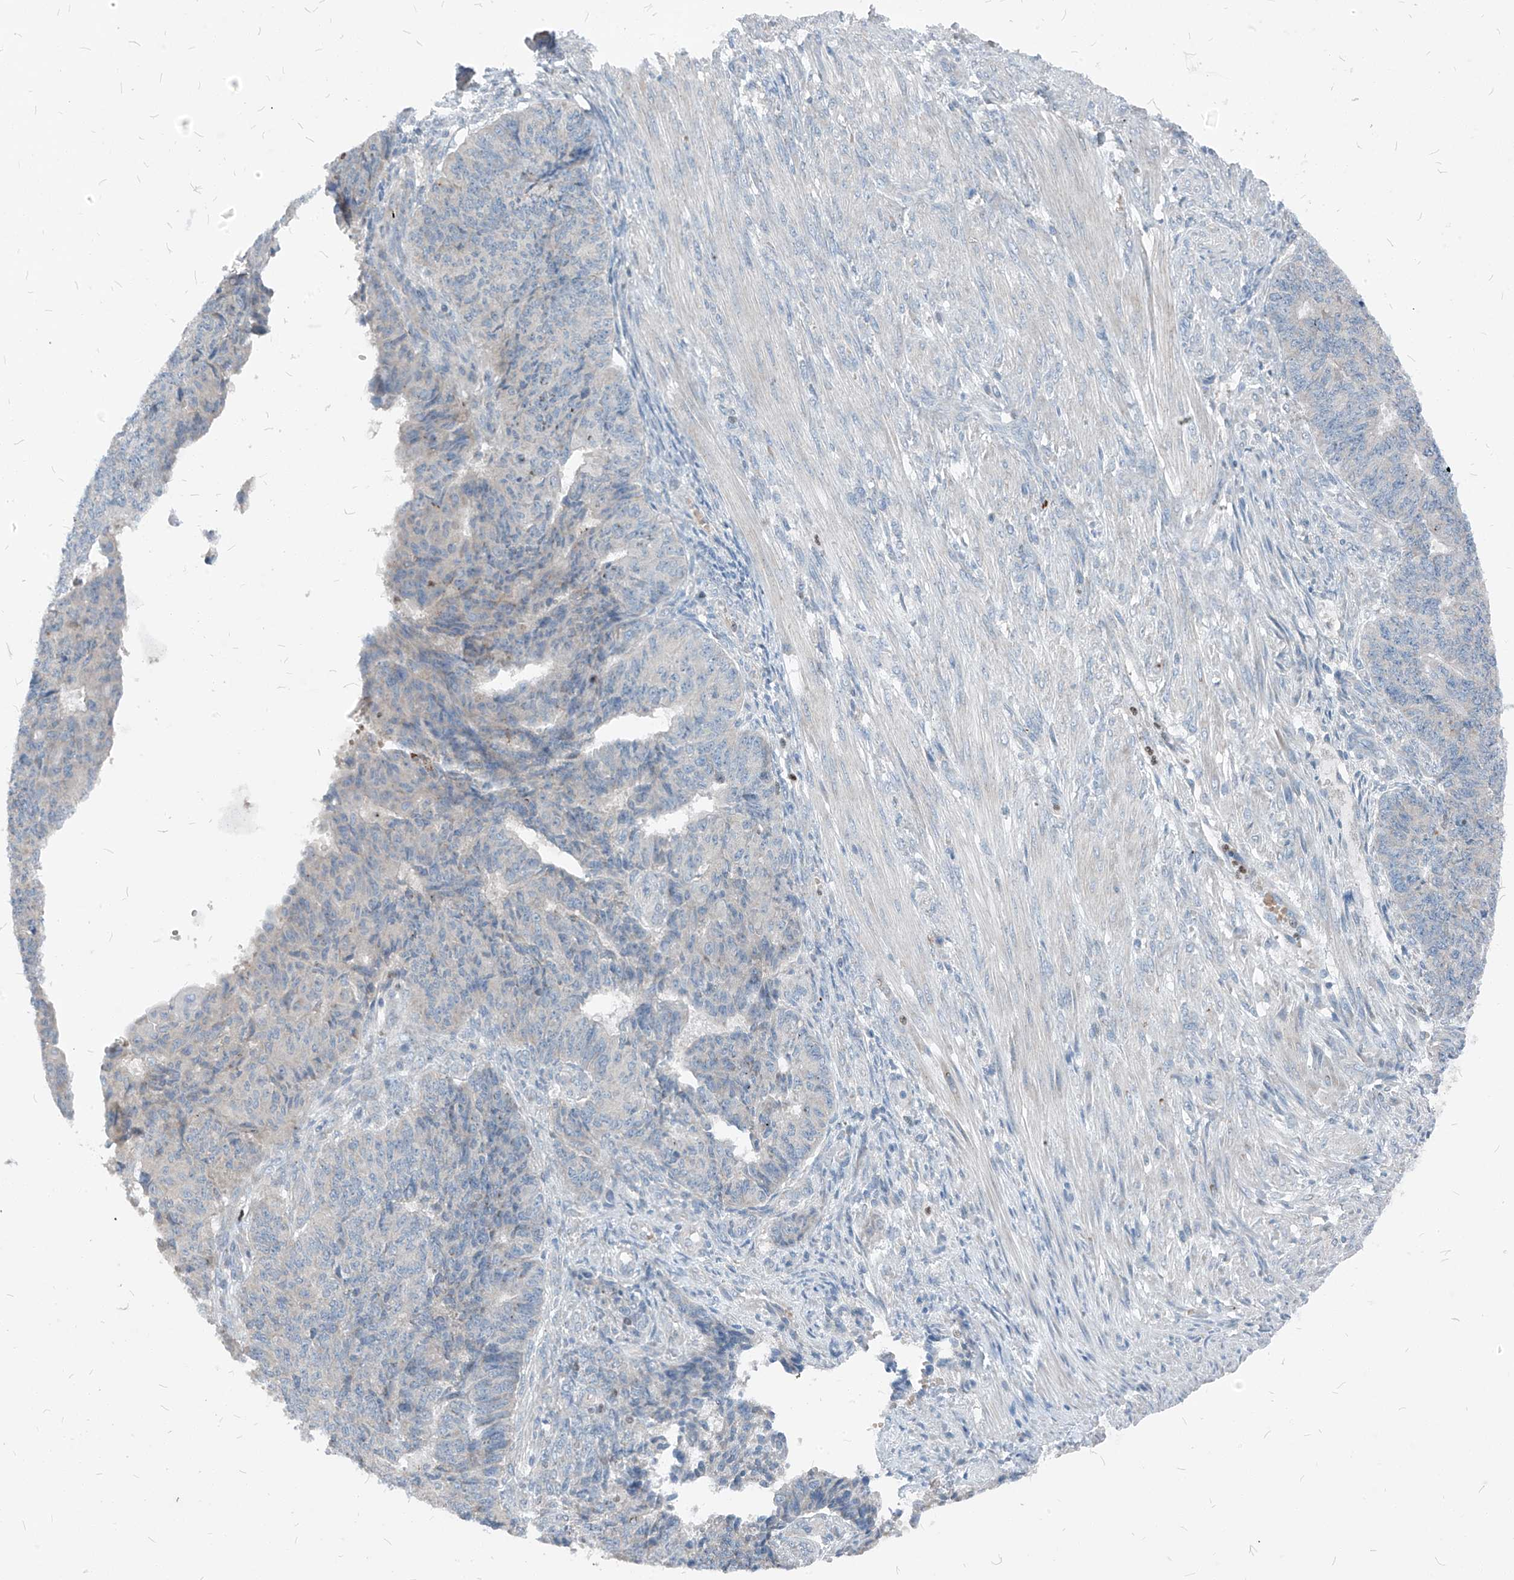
{"staining": {"intensity": "negative", "quantity": "none", "location": "none"}, "tissue": "endometrial cancer", "cell_type": "Tumor cells", "image_type": "cancer", "snomed": [{"axis": "morphology", "description": "Adenocarcinoma, NOS"}, {"axis": "topography", "description": "Endometrium"}], "caption": "IHC of human endometrial cancer (adenocarcinoma) shows no expression in tumor cells. The staining was performed using DAB (3,3'-diaminobenzidine) to visualize the protein expression in brown, while the nuclei were stained in blue with hematoxylin (Magnification: 20x).", "gene": "CHMP2B", "patient": {"sex": "female", "age": 32}}